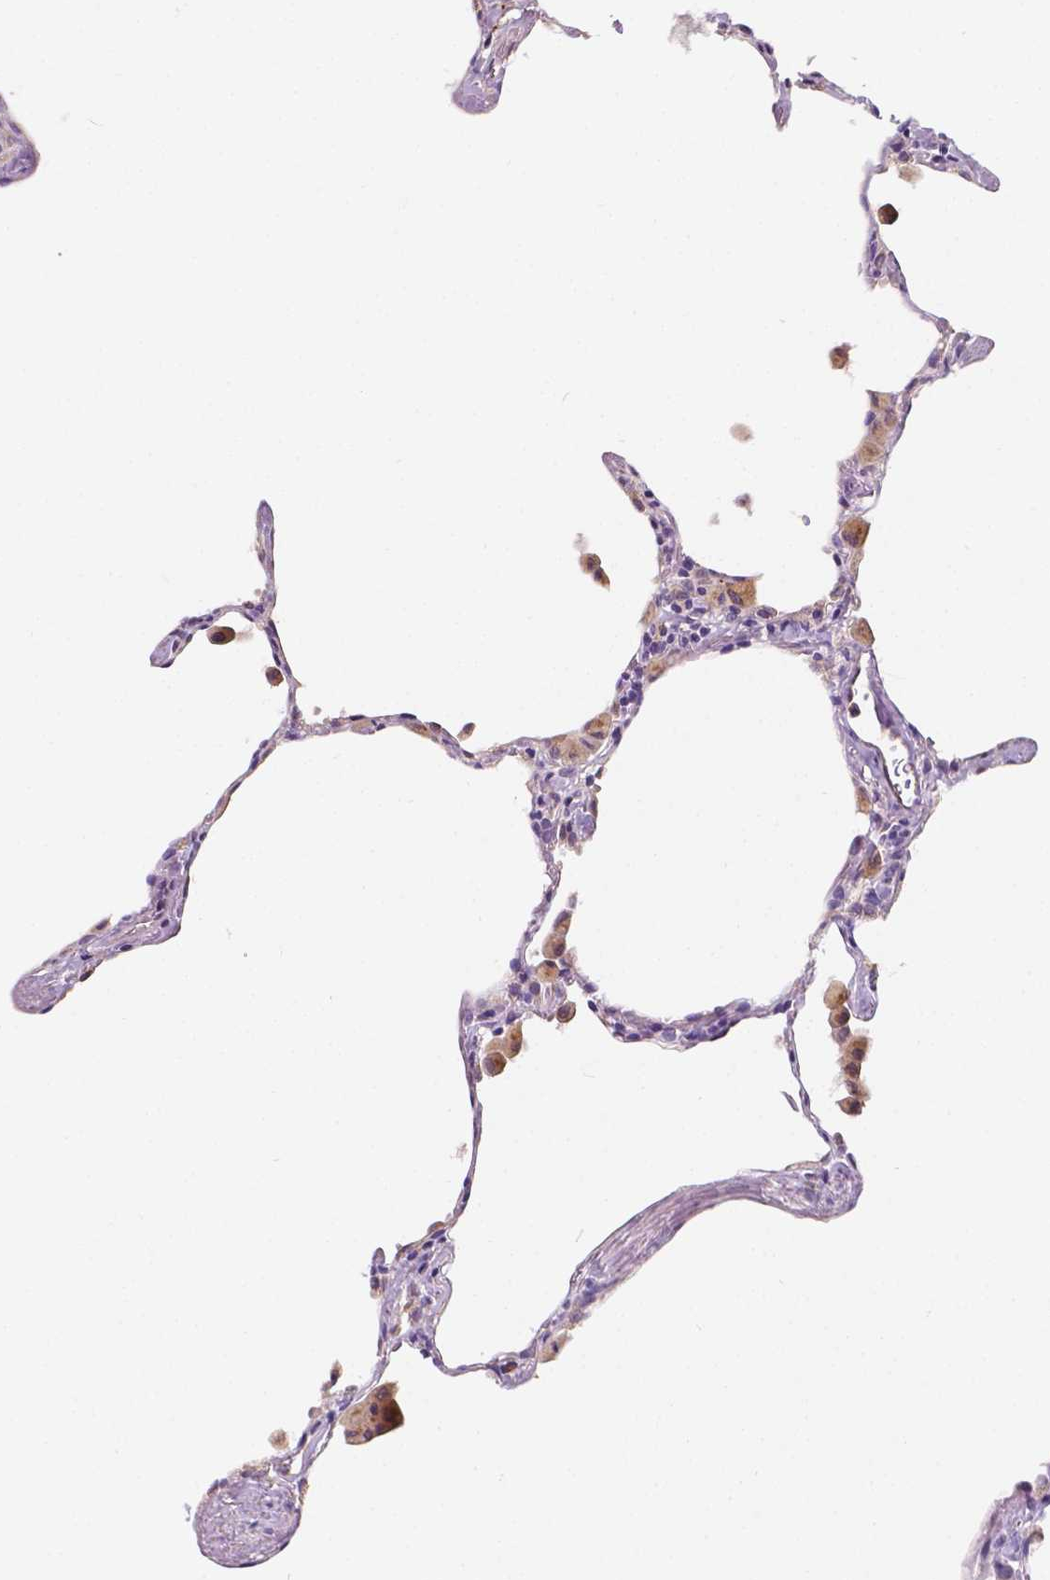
{"staining": {"intensity": "negative", "quantity": "none", "location": "none"}, "tissue": "lung", "cell_type": "Alveolar cells", "image_type": "normal", "snomed": [{"axis": "morphology", "description": "Normal tissue, NOS"}, {"axis": "topography", "description": "Lung"}], "caption": "This is an immunohistochemistry photomicrograph of normal human lung. There is no expression in alveolar cells.", "gene": "SLC22A4", "patient": {"sex": "female", "age": 47}}